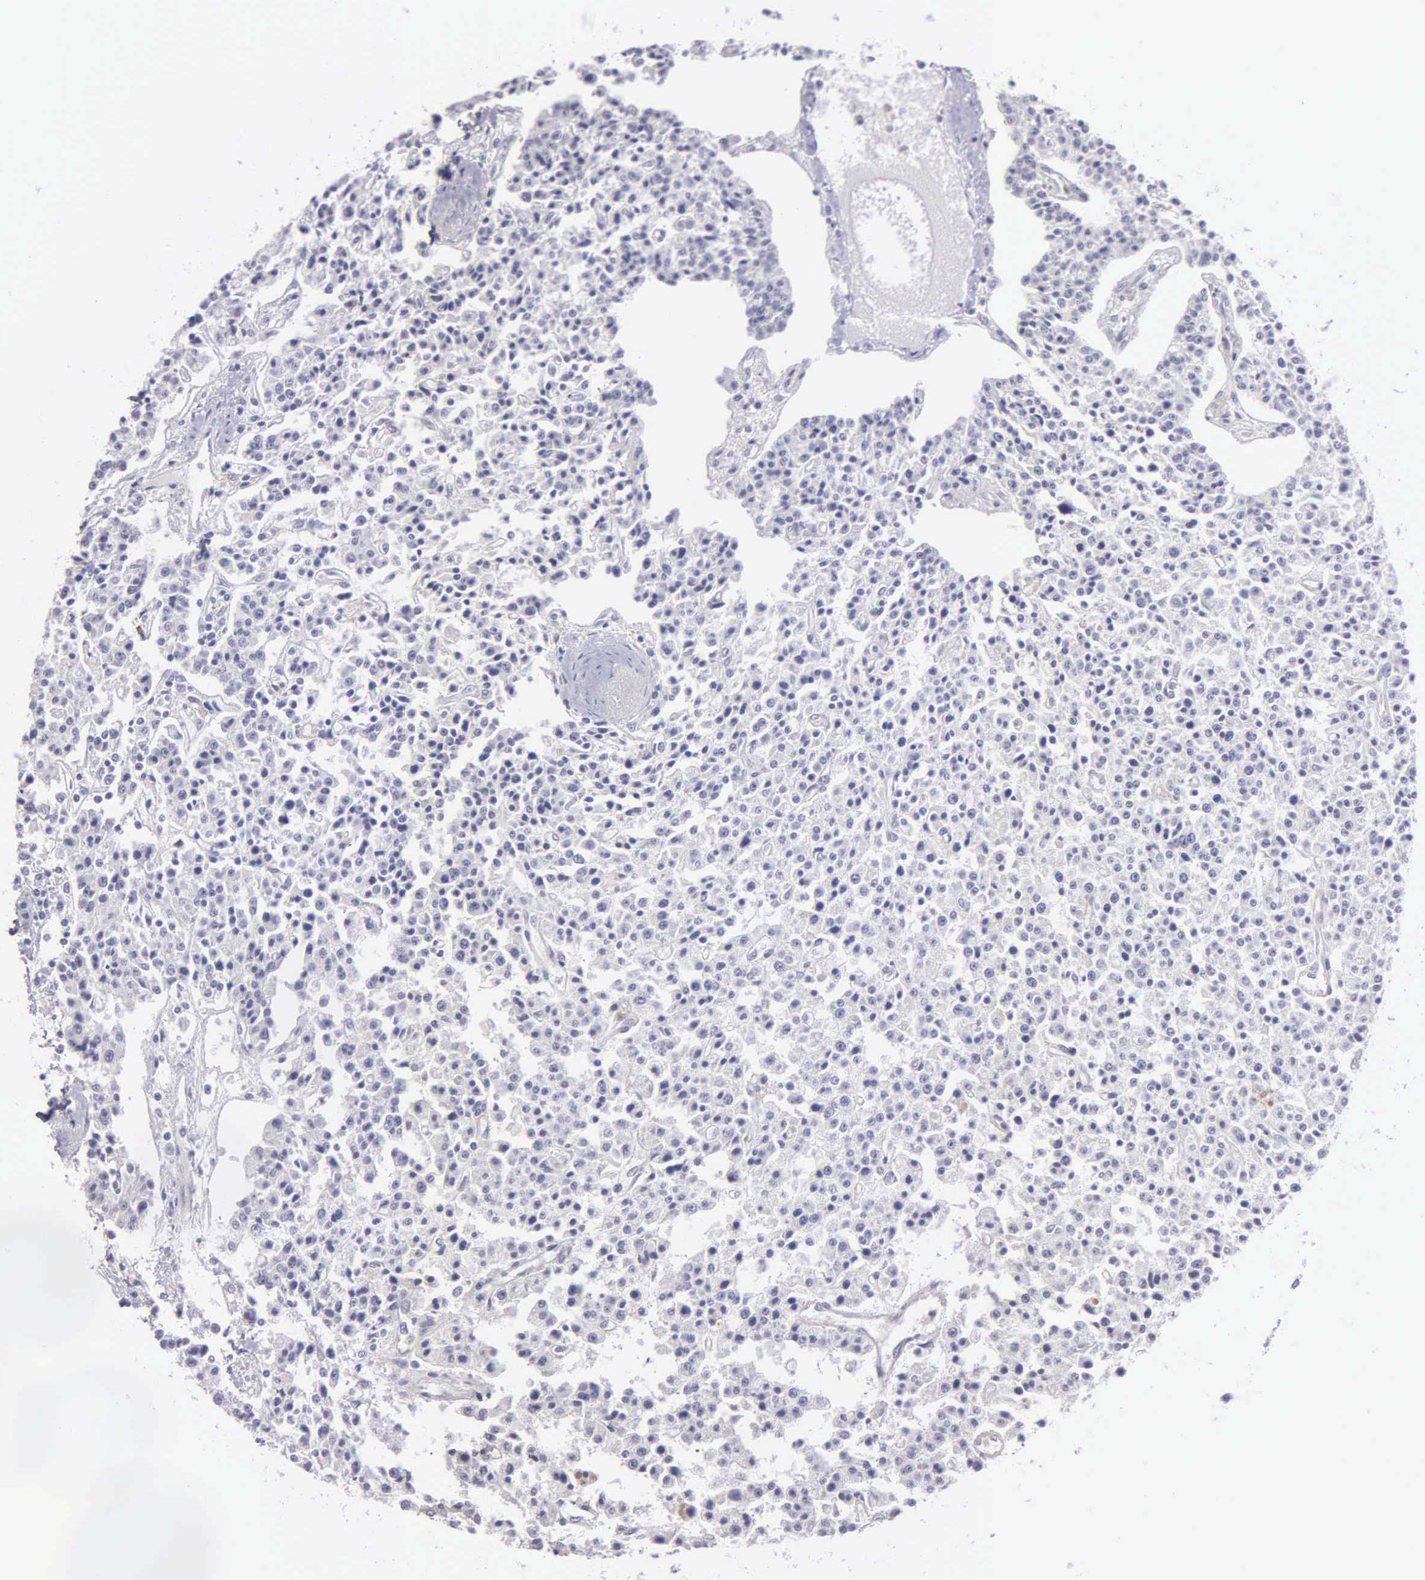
{"staining": {"intensity": "negative", "quantity": "none", "location": "none"}, "tissue": "carcinoid", "cell_type": "Tumor cells", "image_type": "cancer", "snomed": [{"axis": "morphology", "description": "Carcinoid, malignant, NOS"}, {"axis": "topography", "description": "Stomach"}], "caption": "High magnification brightfield microscopy of malignant carcinoid stained with DAB (brown) and counterstained with hematoxylin (blue): tumor cells show no significant staining. The staining is performed using DAB (3,3'-diaminobenzidine) brown chromogen with nuclei counter-stained in using hematoxylin.", "gene": "BRD1", "patient": {"sex": "female", "age": 76}}